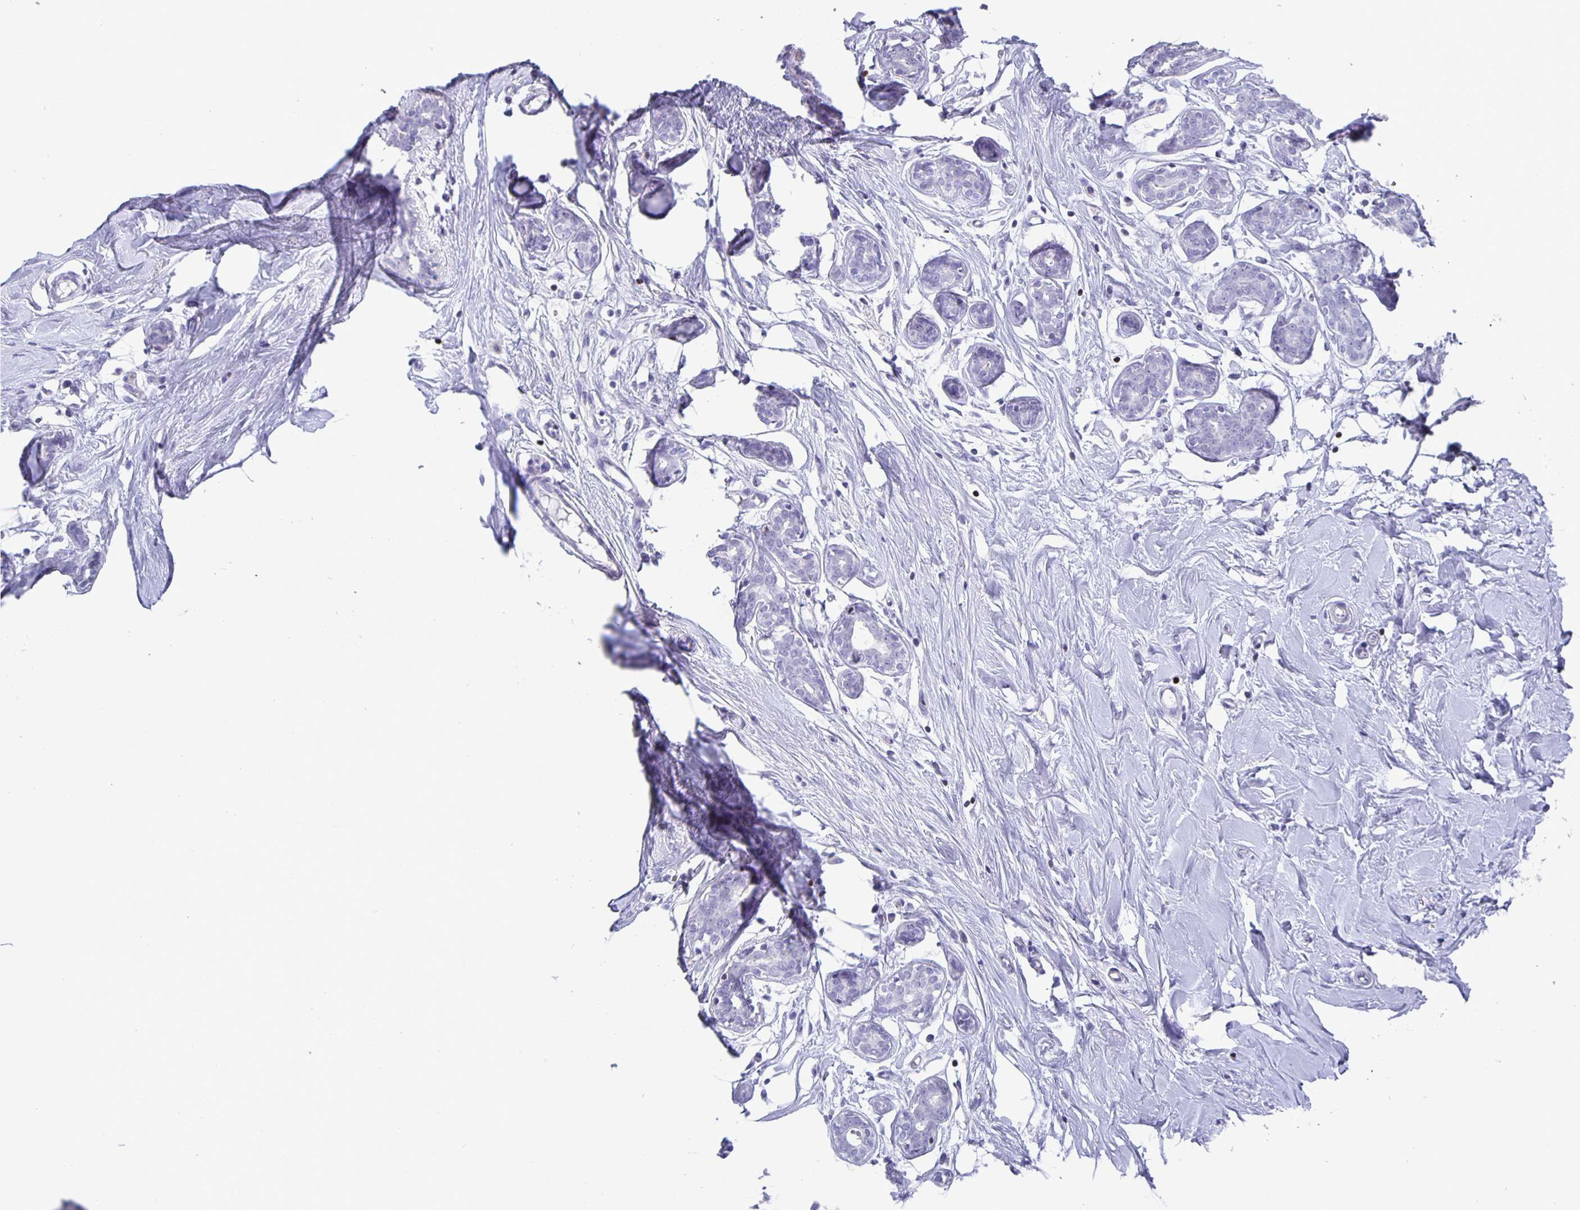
{"staining": {"intensity": "negative", "quantity": "none", "location": "none"}, "tissue": "breast", "cell_type": "Adipocytes", "image_type": "normal", "snomed": [{"axis": "morphology", "description": "Normal tissue, NOS"}, {"axis": "topography", "description": "Breast"}], "caption": "Protein analysis of unremarkable breast shows no significant staining in adipocytes.", "gene": "SATB2", "patient": {"sex": "female", "age": 27}}